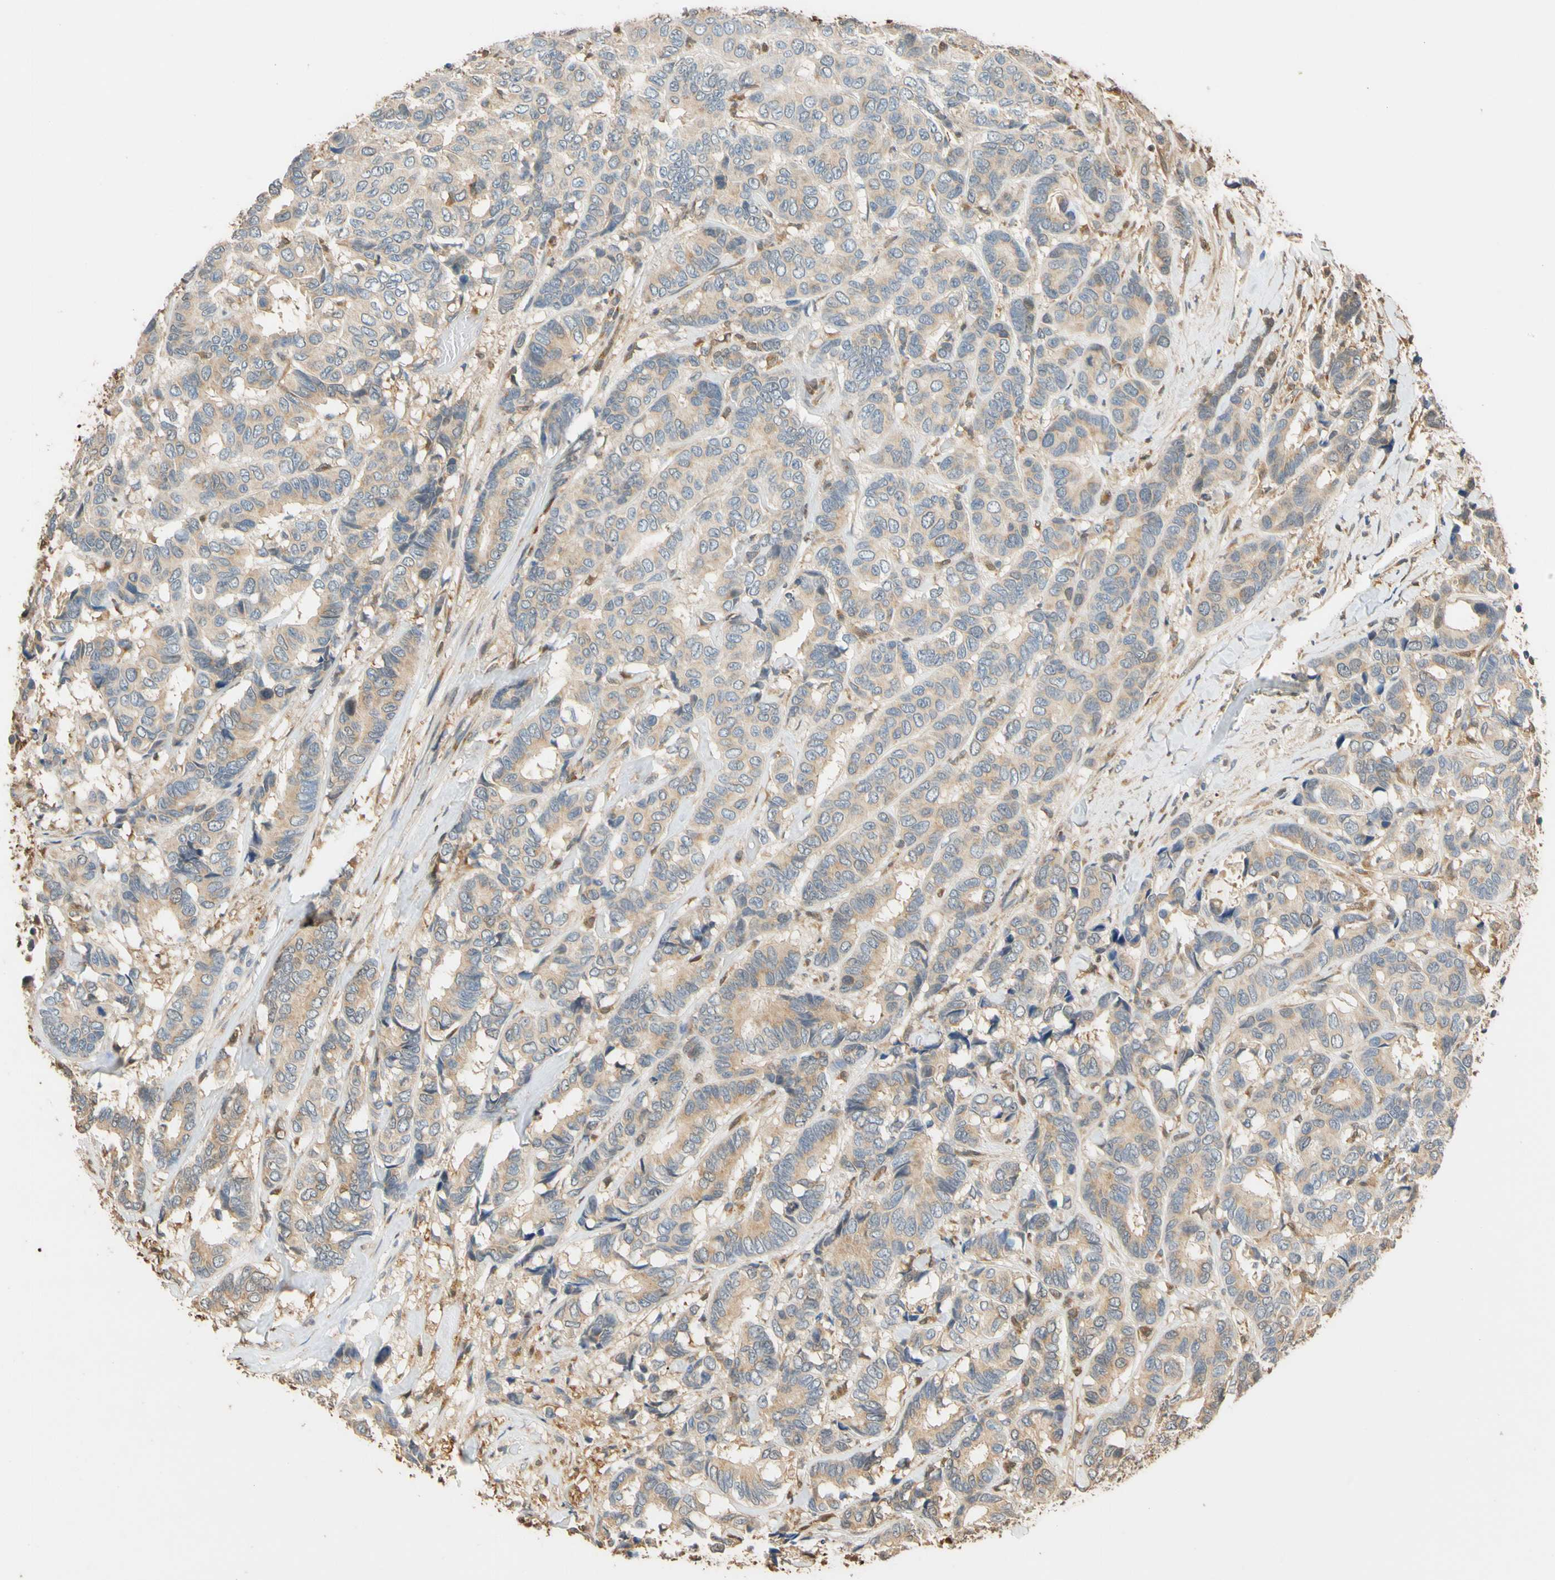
{"staining": {"intensity": "weak", "quantity": ">75%", "location": "cytoplasmic/membranous"}, "tissue": "breast cancer", "cell_type": "Tumor cells", "image_type": "cancer", "snomed": [{"axis": "morphology", "description": "Duct carcinoma"}, {"axis": "topography", "description": "Breast"}], "caption": "Brown immunohistochemical staining in breast cancer displays weak cytoplasmic/membranous staining in about >75% of tumor cells. (DAB (3,3'-diaminobenzidine) = brown stain, brightfield microscopy at high magnification).", "gene": "GPSM2", "patient": {"sex": "female", "age": 87}}